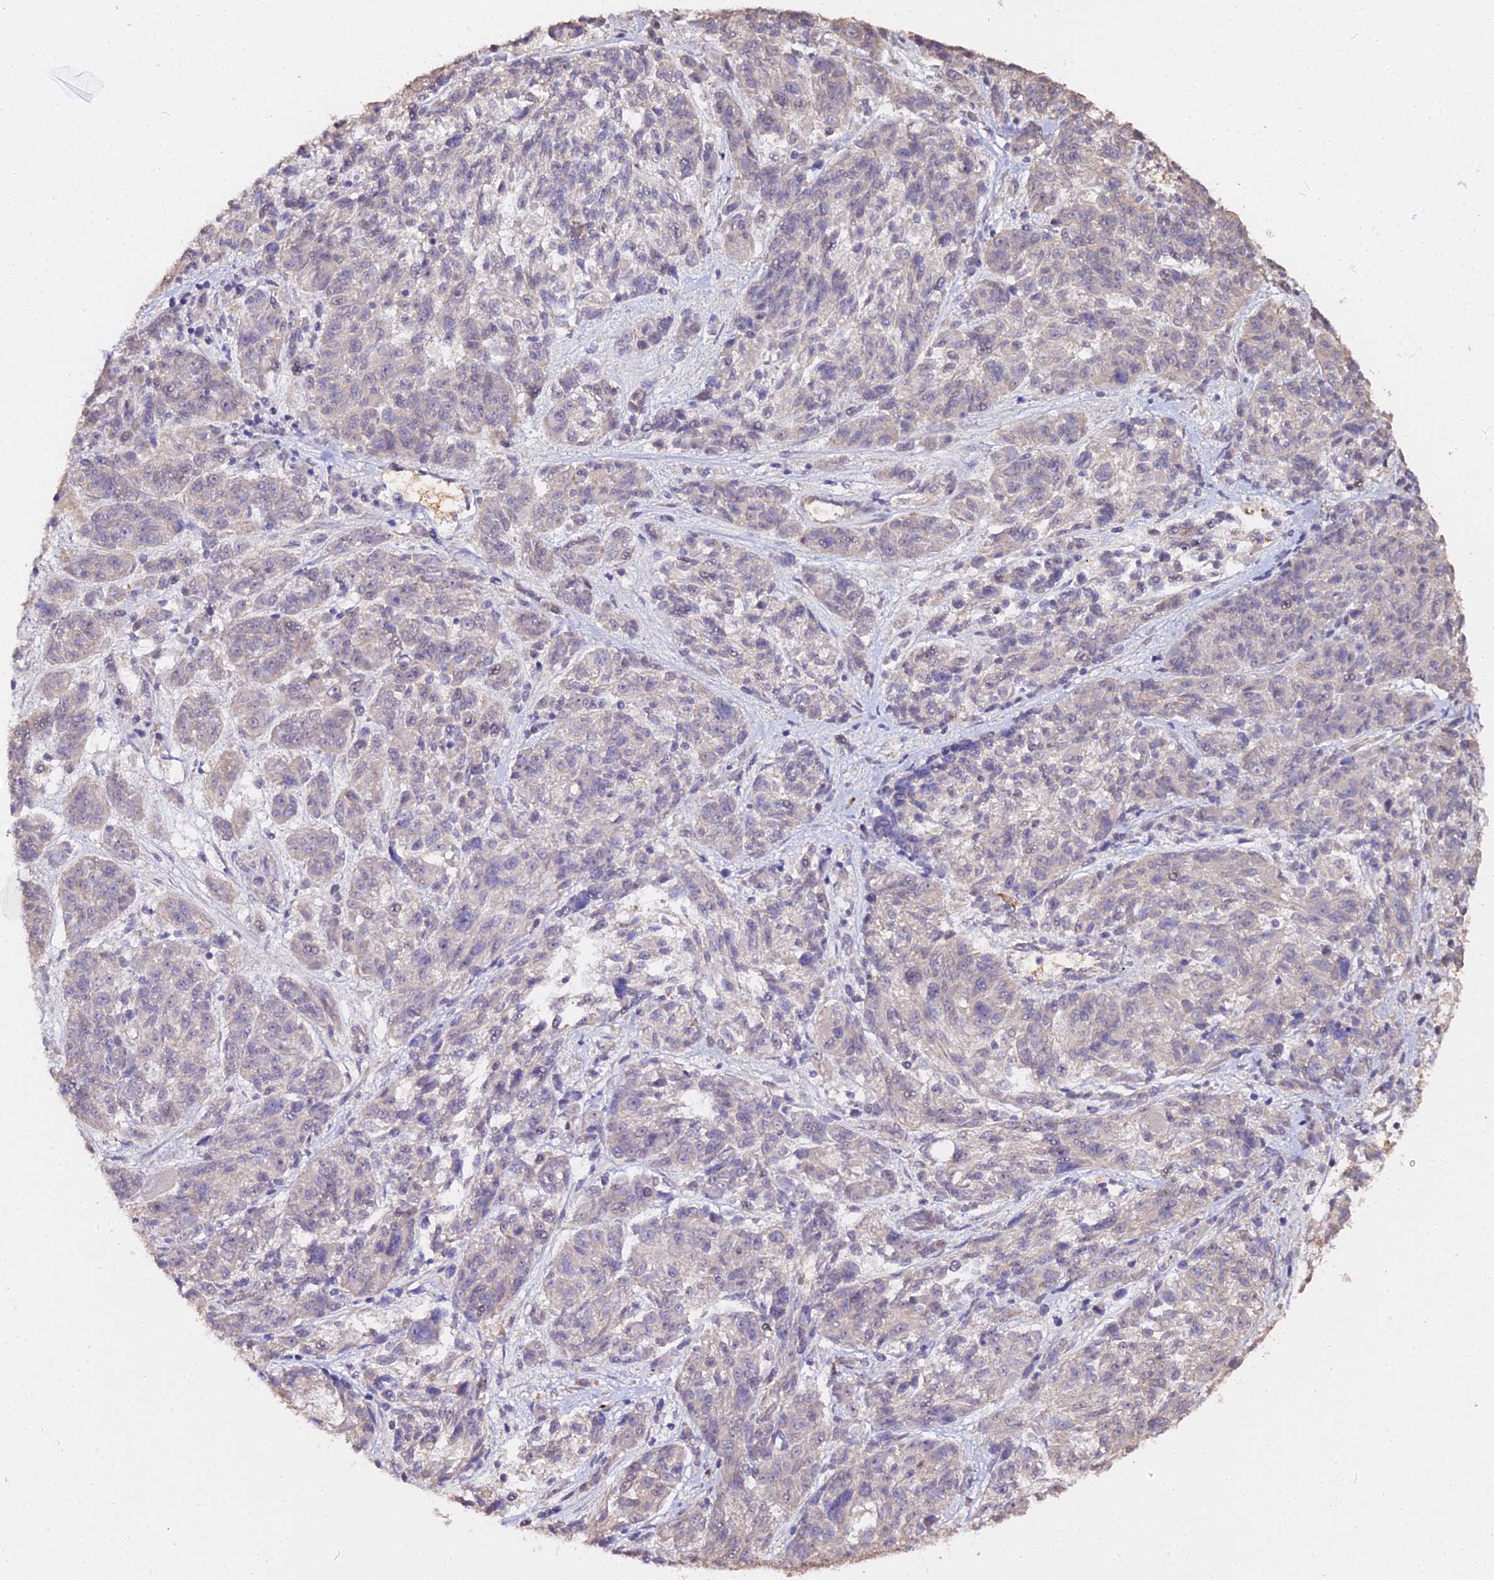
{"staining": {"intensity": "negative", "quantity": "none", "location": "none"}, "tissue": "melanoma", "cell_type": "Tumor cells", "image_type": "cancer", "snomed": [{"axis": "morphology", "description": "Malignant melanoma, NOS"}, {"axis": "topography", "description": "Skin"}], "caption": "Melanoma was stained to show a protein in brown. There is no significant staining in tumor cells.", "gene": "ZDBF2", "patient": {"sex": "male", "age": 53}}